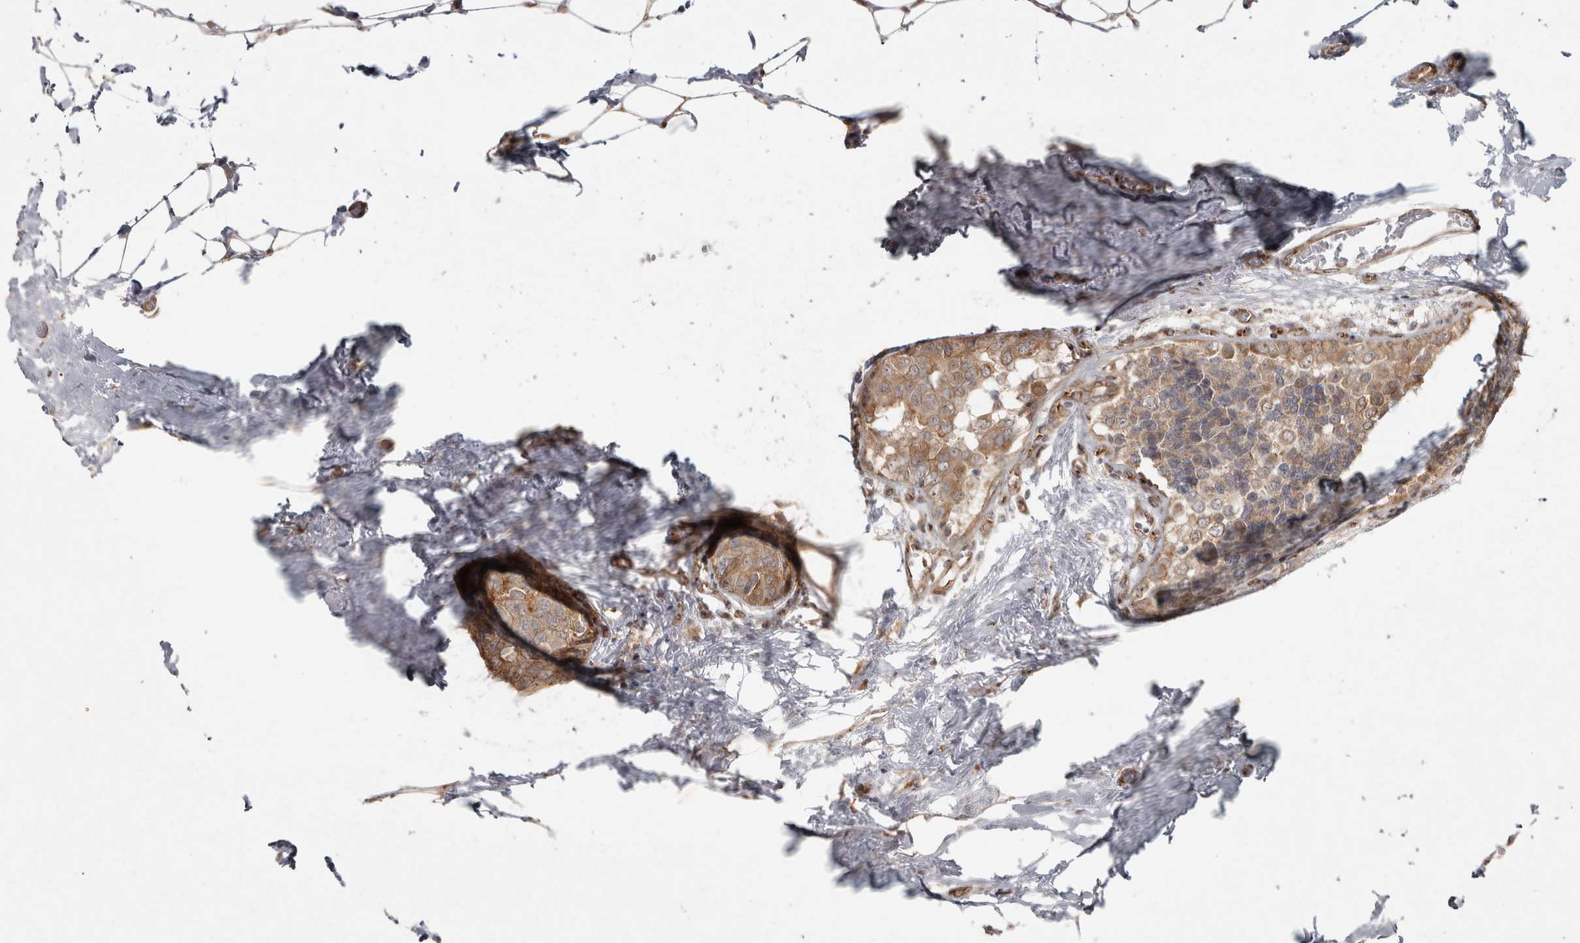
{"staining": {"intensity": "moderate", "quantity": ">75%", "location": "cytoplasmic/membranous"}, "tissue": "breast cancer", "cell_type": "Tumor cells", "image_type": "cancer", "snomed": [{"axis": "morphology", "description": "Normal tissue, NOS"}, {"axis": "morphology", "description": "Duct carcinoma"}, {"axis": "topography", "description": "Breast"}], "caption": "An immunohistochemistry (IHC) micrograph of tumor tissue is shown. Protein staining in brown highlights moderate cytoplasmic/membranous positivity in breast cancer (invasive ductal carcinoma) within tumor cells. (DAB (3,3'-diaminobenzidine) = brown stain, brightfield microscopy at high magnification).", "gene": "CAMSAP2", "patient": {"sex": "female", "age": 43}}